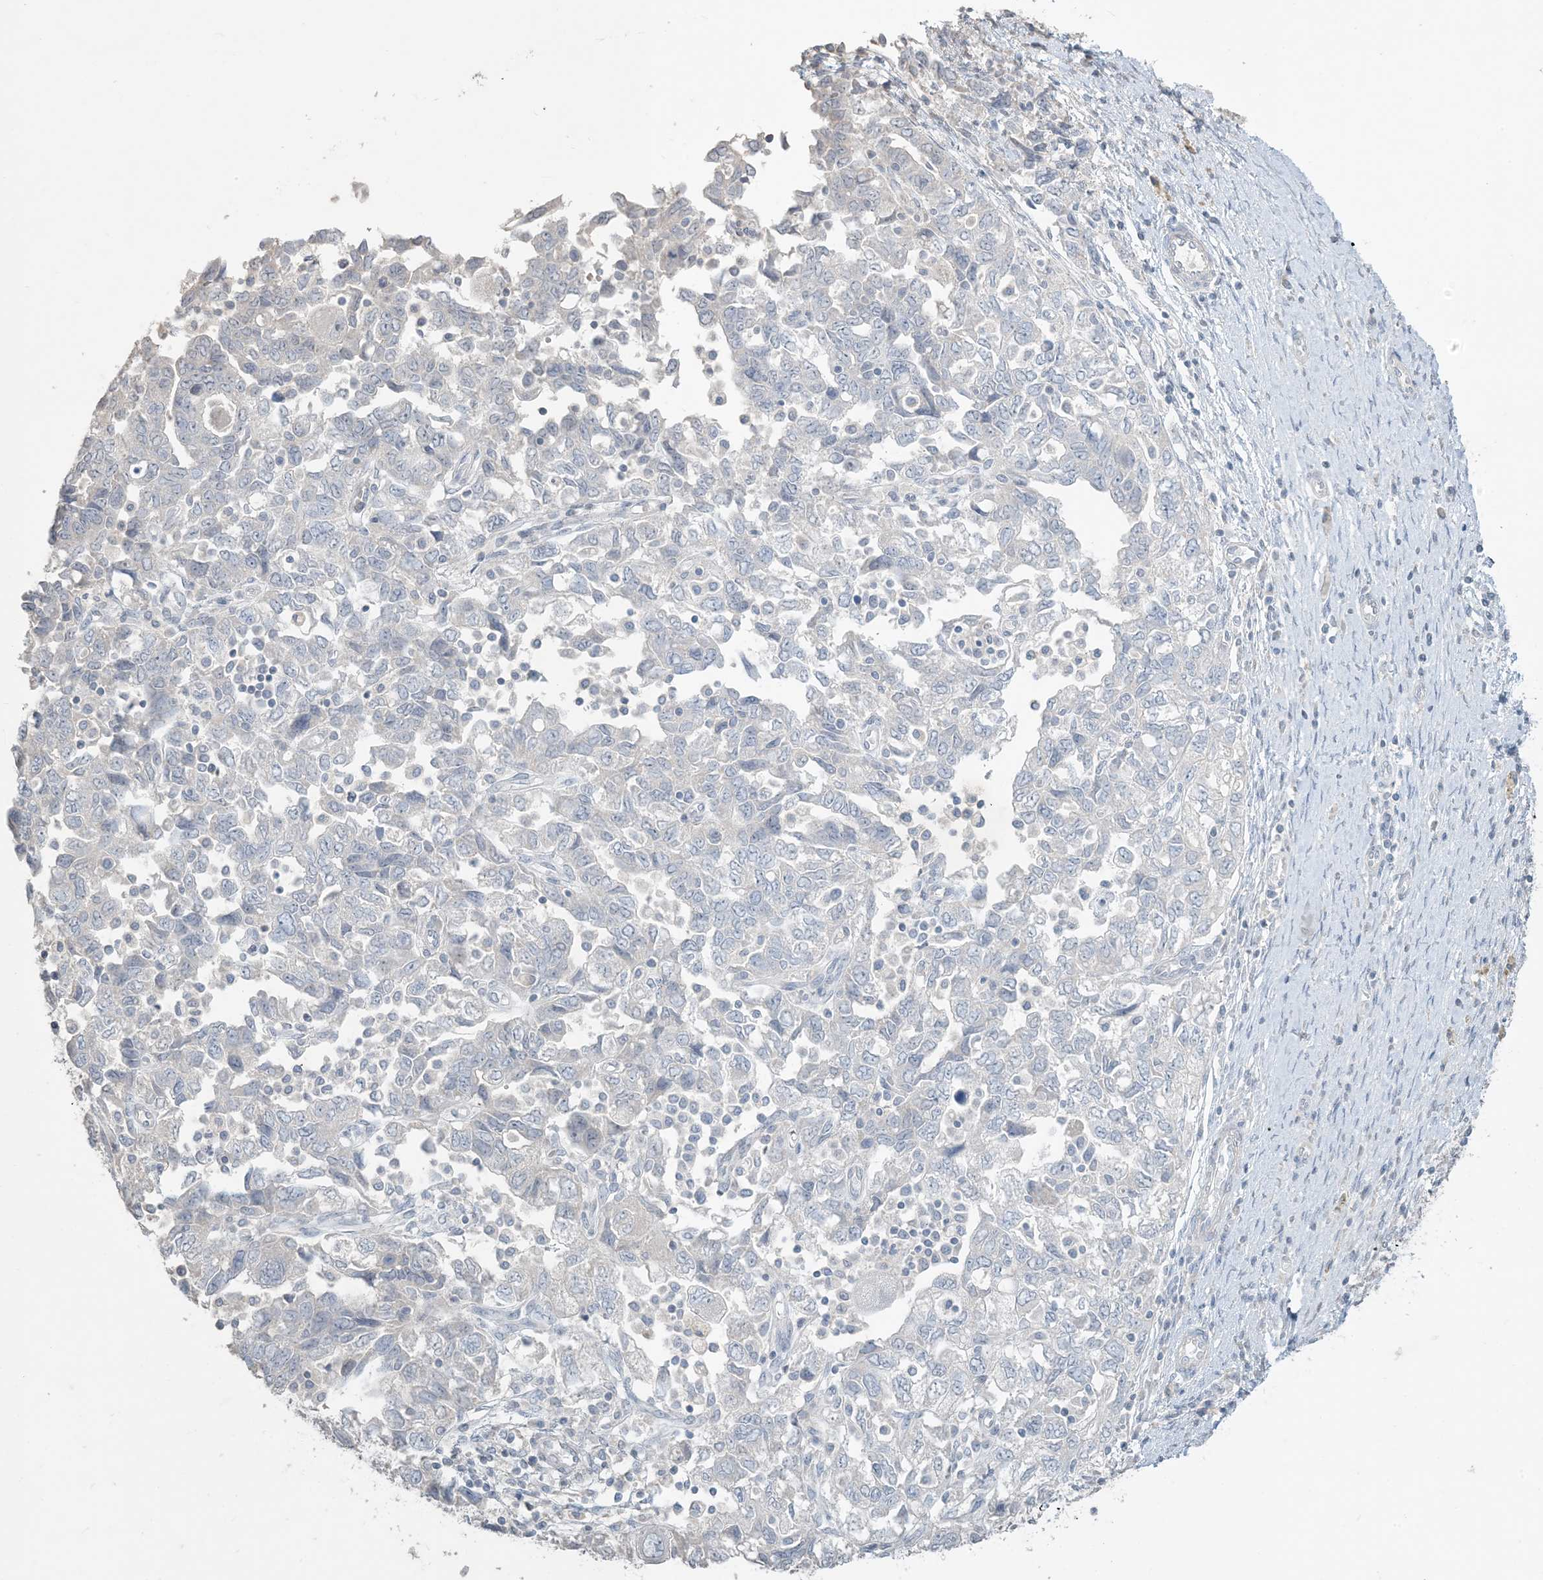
{"staining": {"intensity": "negative", "quantity": "none", "location": "none"}, "tissue": "ovarian cancer", "cell_type": "Tumor cells", "image_type": "cancer", "snomed": [{"axis": "morphology", "description": "Carcinoma, NOS"}, {"axis": "morphology", "description": "Cystadenocarcinoma, serous, NOS"}, {"axis": "topography", "description": "Ovary"}], "caption": "Ovarian cancer (carcinoma) was stained to show a protein in brown. There is no significant positivity in tumor cells. (IHC, brightfield microscopy, high magnification).", "gene": "NPHS2", "patient": {"sex": "female", "age": 69}}